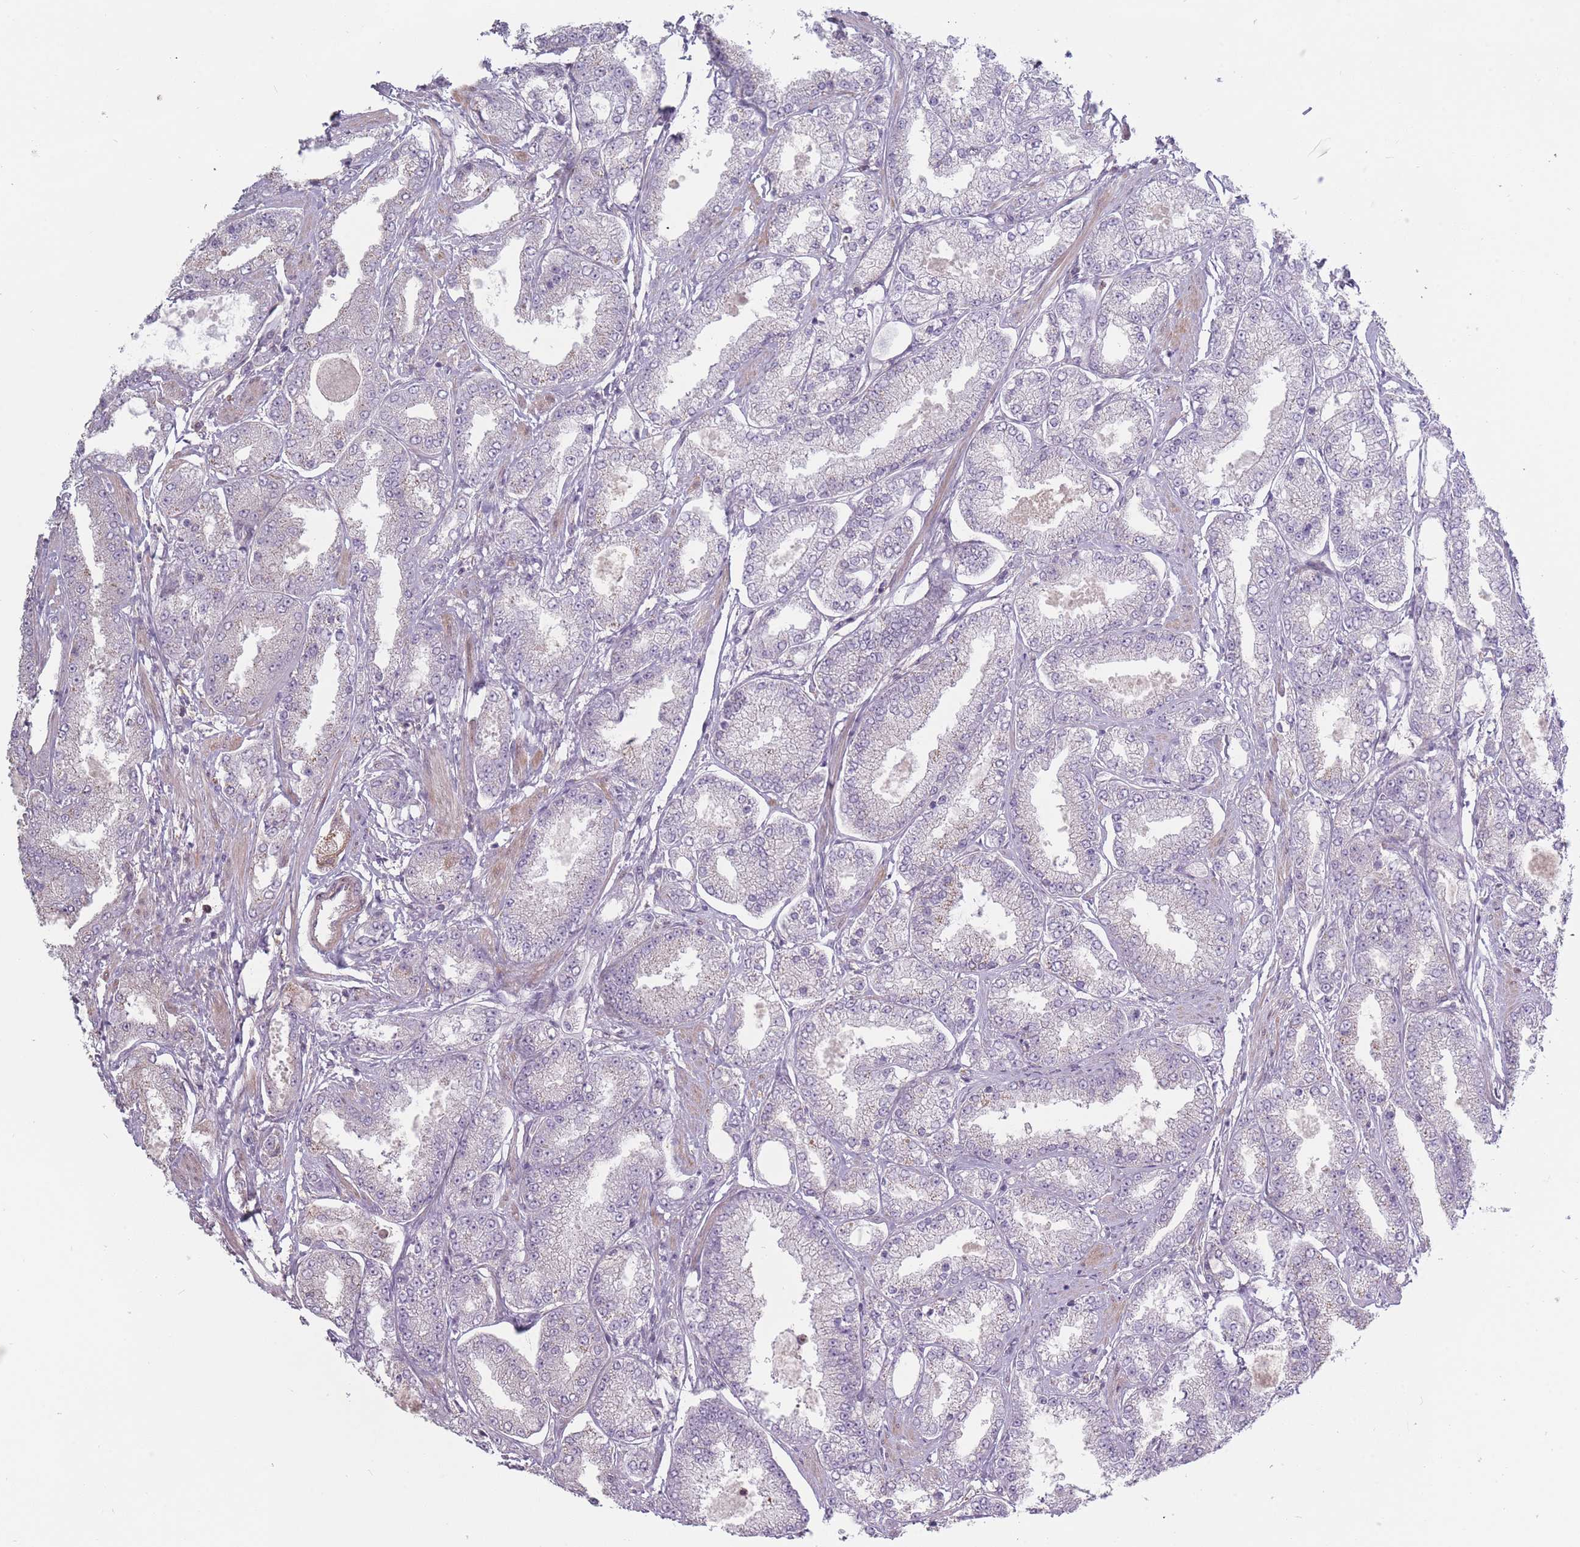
{"staining": {"intensity": "weak", "quantity": "<25%", "location": "cytoplasmic/membranous"}, "tissue": "prostate cancer", "cell_type": "Tumor cells", "image_type": "cancer", "snomed": [{"axis": "morphology", "description": "Adenocarcinoma, High grade"}, {"axis": "topography", "description": "Prostate"}], "caption": "A histopathology image of adenocarcinoma (high-grade) (prostate) stained for a protein demonstrates no brown staining in tumor cells.", "gene": "TET3", "patient": {"sex": "male", "age": 69}}